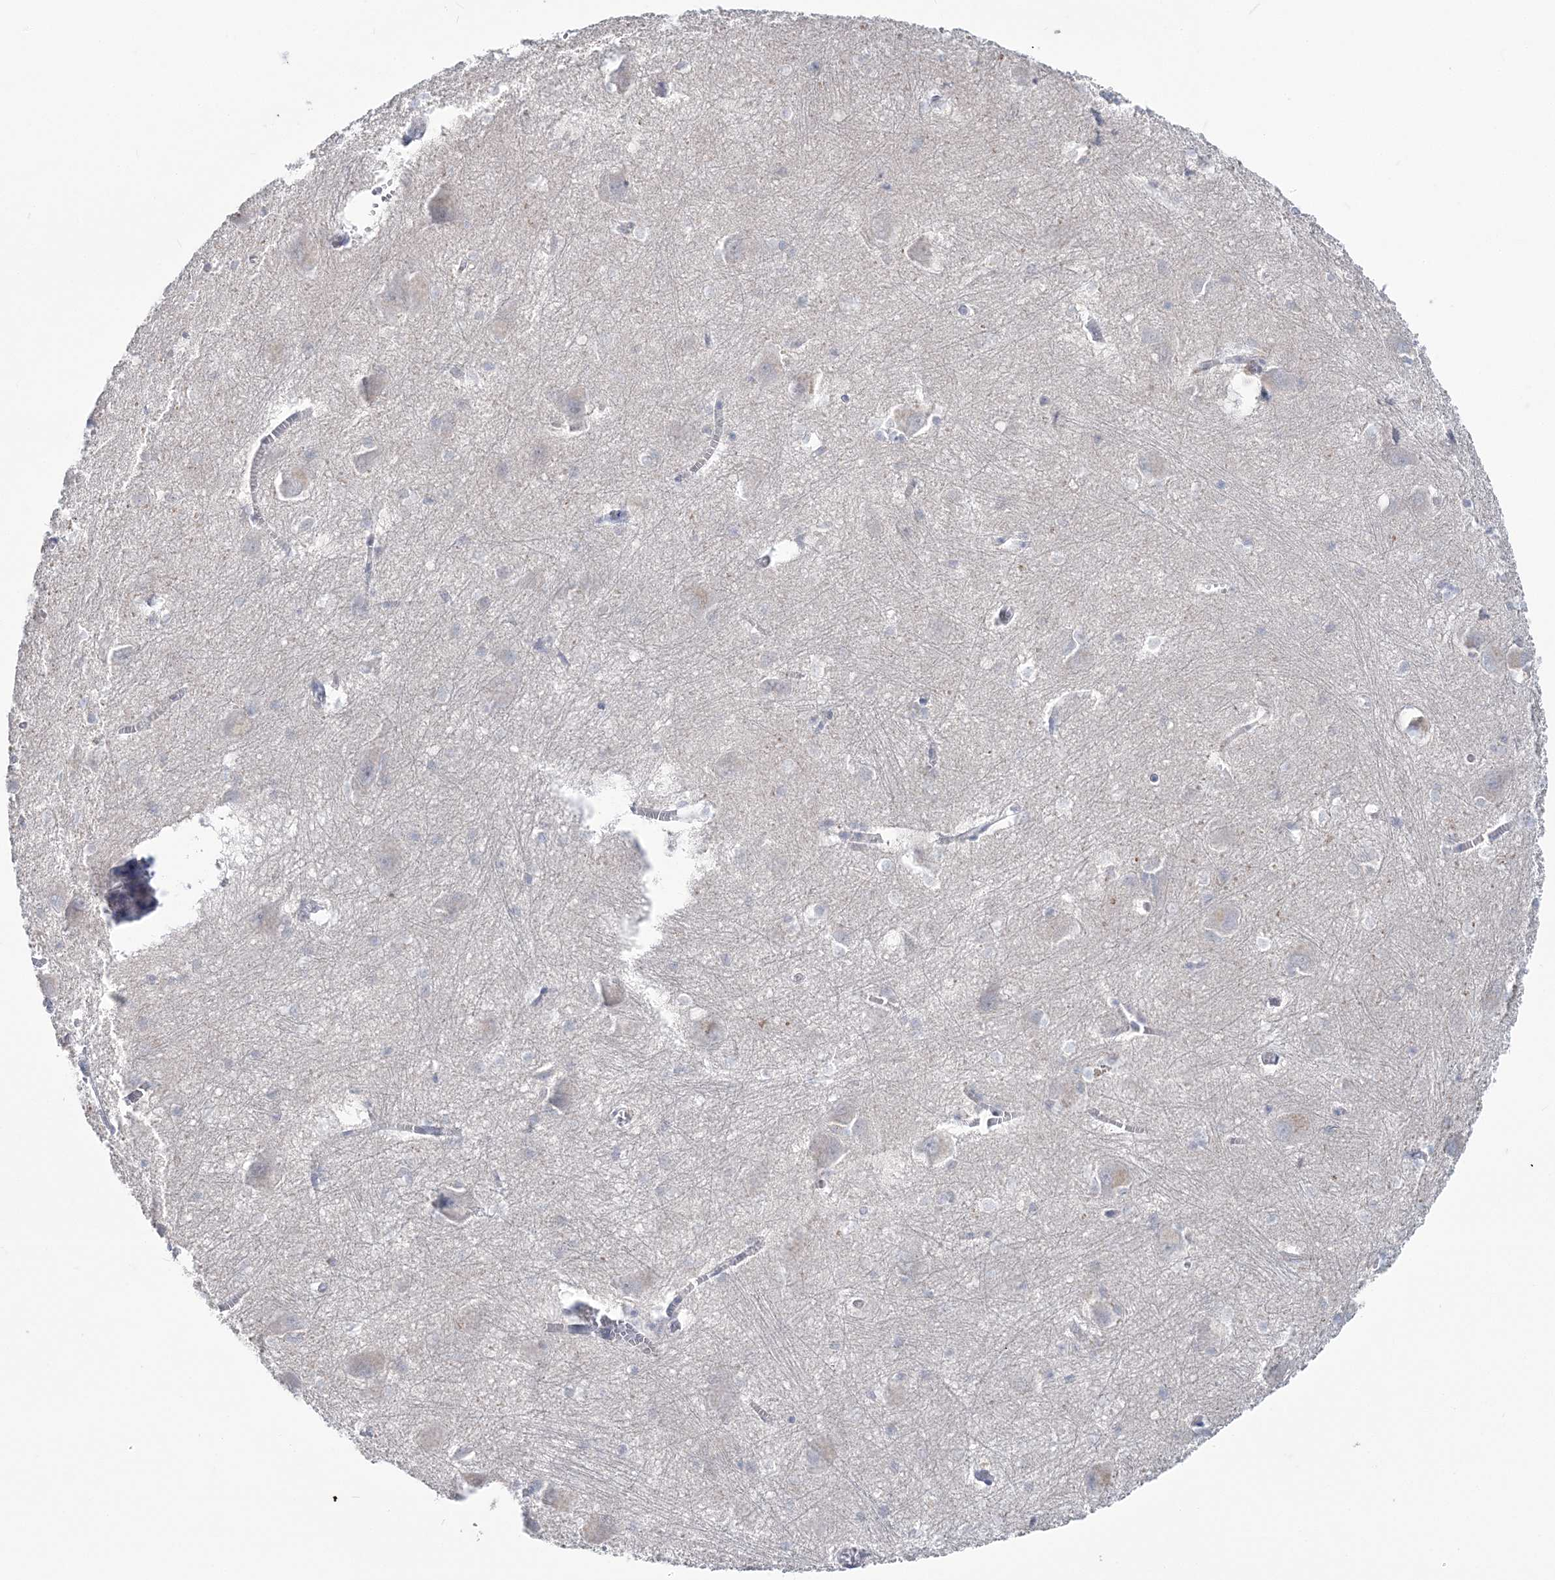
{"staining": {"intensity": "negative", "quantity": "none", "location": "none"}, "tissue": "caudate", "cell_type": "Glial cells", "image_type": "normal", "snomed": [{"axis": "morphology", "description": "Normal tissue, NOS"}, {"axis": "topography", "description": "Lateral ventricle wall"}], "caption": "IHC histopathology image of normal caudate: human caudate stained with DAB exhibits no significant protein expression in glial cells.", "gene": "CYP3A4", "patient": {"sex": "male", "age": 37}}